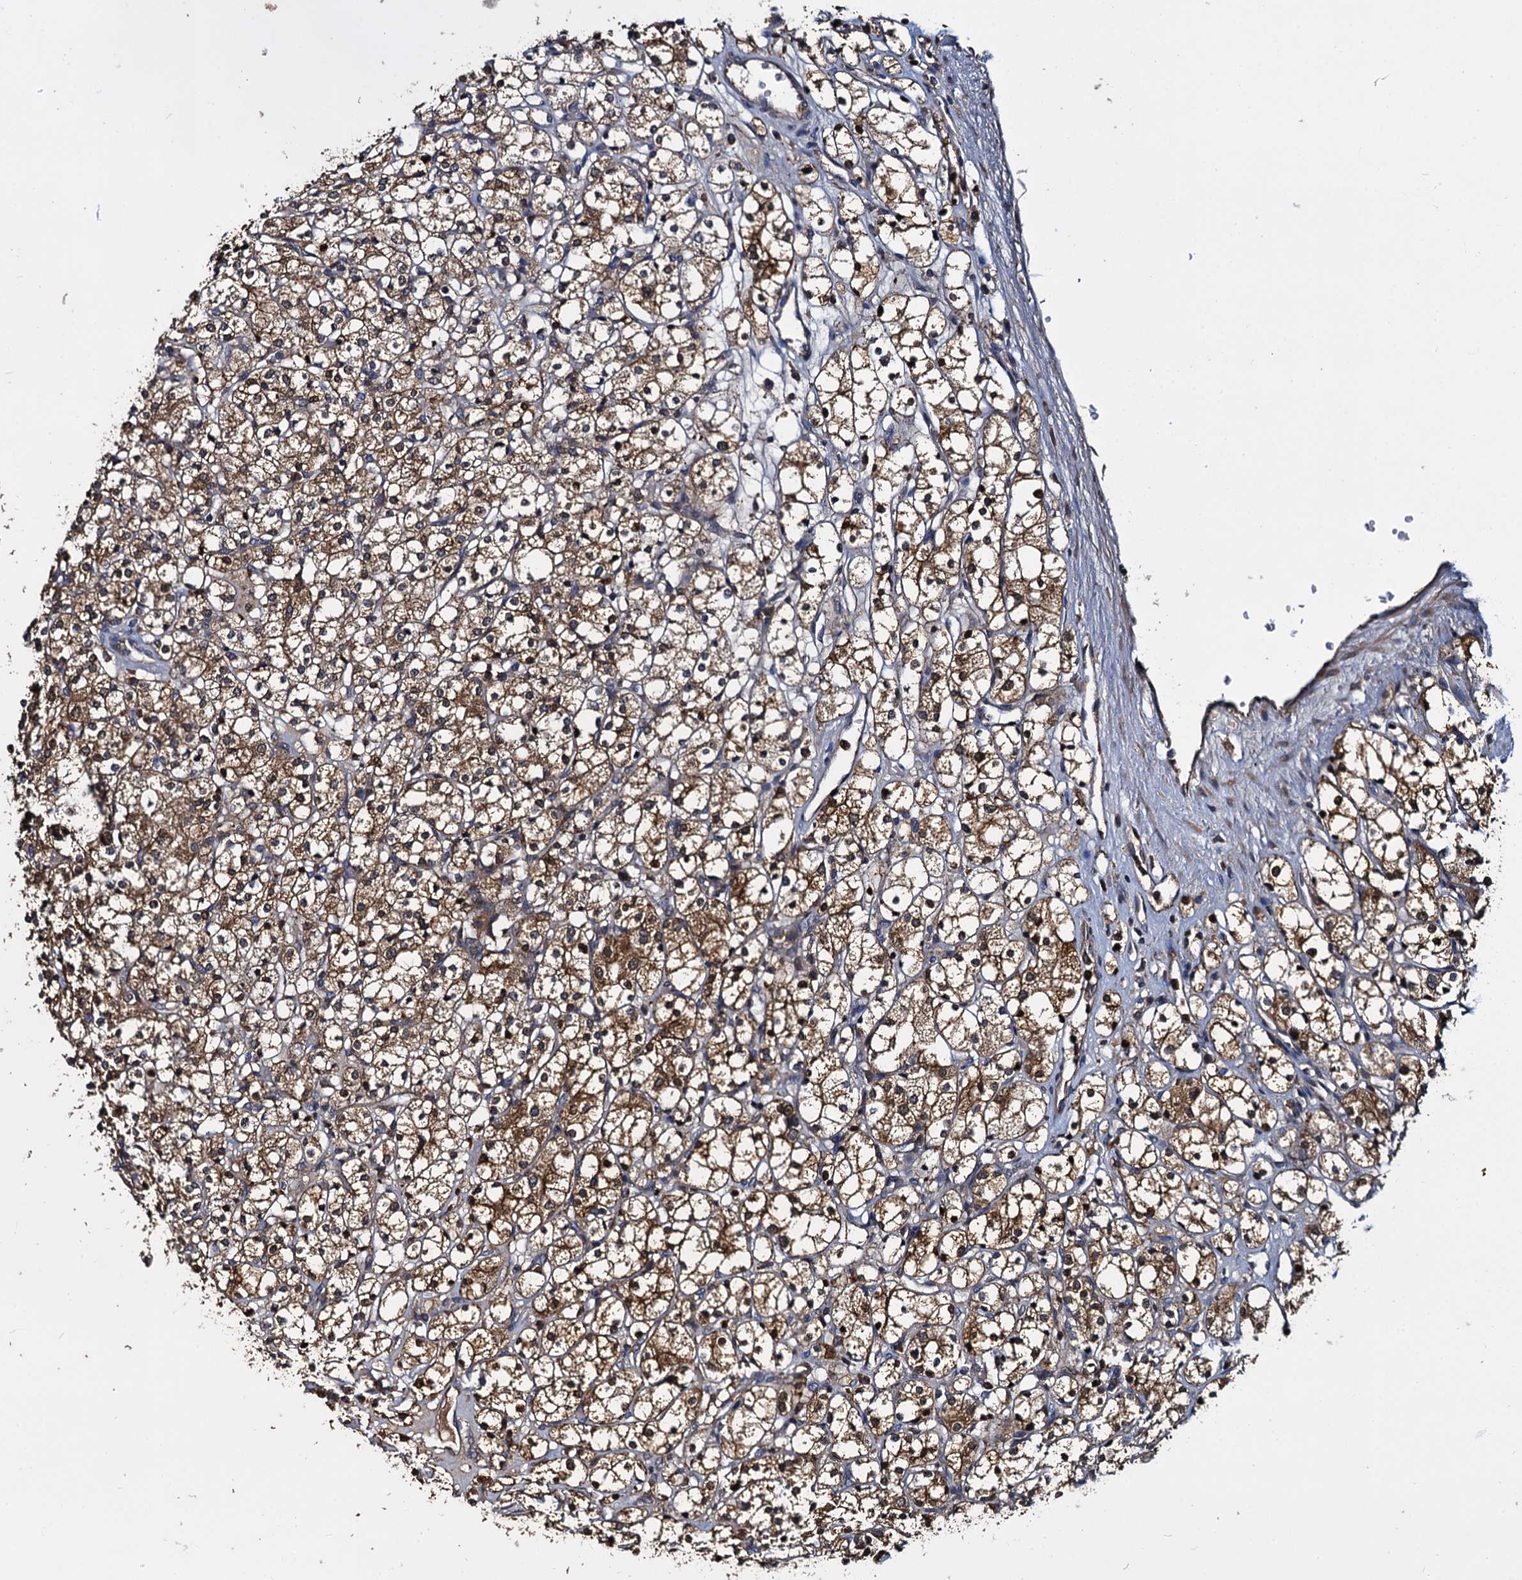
{"staining": {"intensity": "moderate", "quantity": ">75%", "location": "cytoplasmic/membranous"}, "tissue": "renal cancer", "cell_type": "Tumor cells", "image_type": "cancer", "snomed": [{"axis": "morphology", "description": "Adenocarcinoma, NOS"}, {"axis": "topography", "description": "Kidney"}], "caption": "Renal cancer (adenocarcinoma) tissue displays moderate cytoplasmic/membranous staining in about >75% of tumor cells, visualized by immunohistochemistry. (IHC, brightfield microscopy, high magnification).", "gene": "CEP192", "patient": {"sex": "male", "age": 77}}